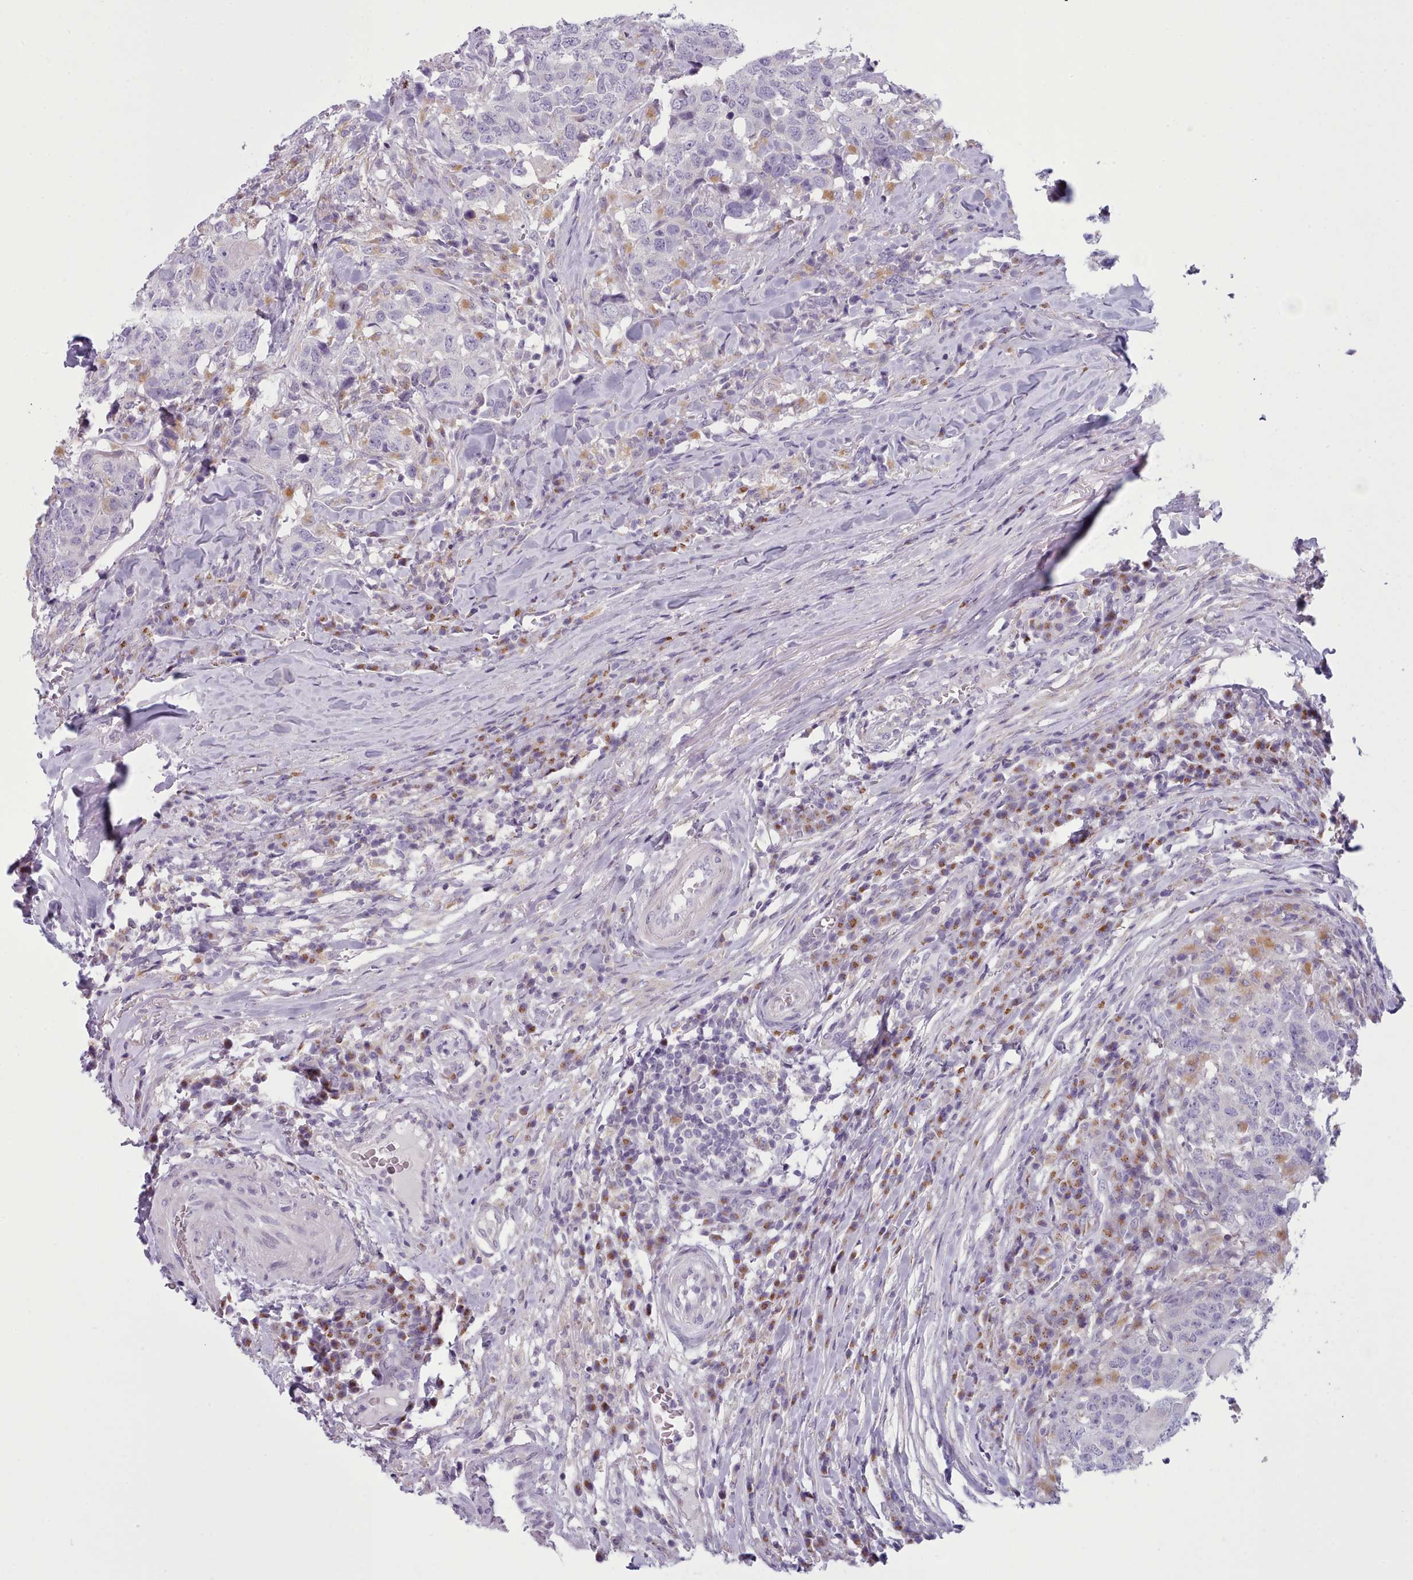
{"staining": {"intensity": "negative", "quantity": "none", "location": "none"}, "tissue": "head and neck cancer", "cell_type": "Tumor cells", "image_type": "cancer", "snomed": [{"axis": "morphology", "description": "Normal tissue, NOS"}, {"axis": "morphology", "description": "Squamous cell carcinoma, NOS"}, {"axis": "topography", "description": "Skeletal muscle"}, {"axis": "topography", "description": "Vascular tissue"}, {"axis": "topography", "description": "Peripheral nerve tissue"}, {"axis": "topography", "description": "Head-Neck"}], "caption": "Immunohistochemistry (IHC) of head and neck cancer reveals no expression in tumor cells.", "gene": "MYRFL", "patient": {"sex": "male", "age": 66}}